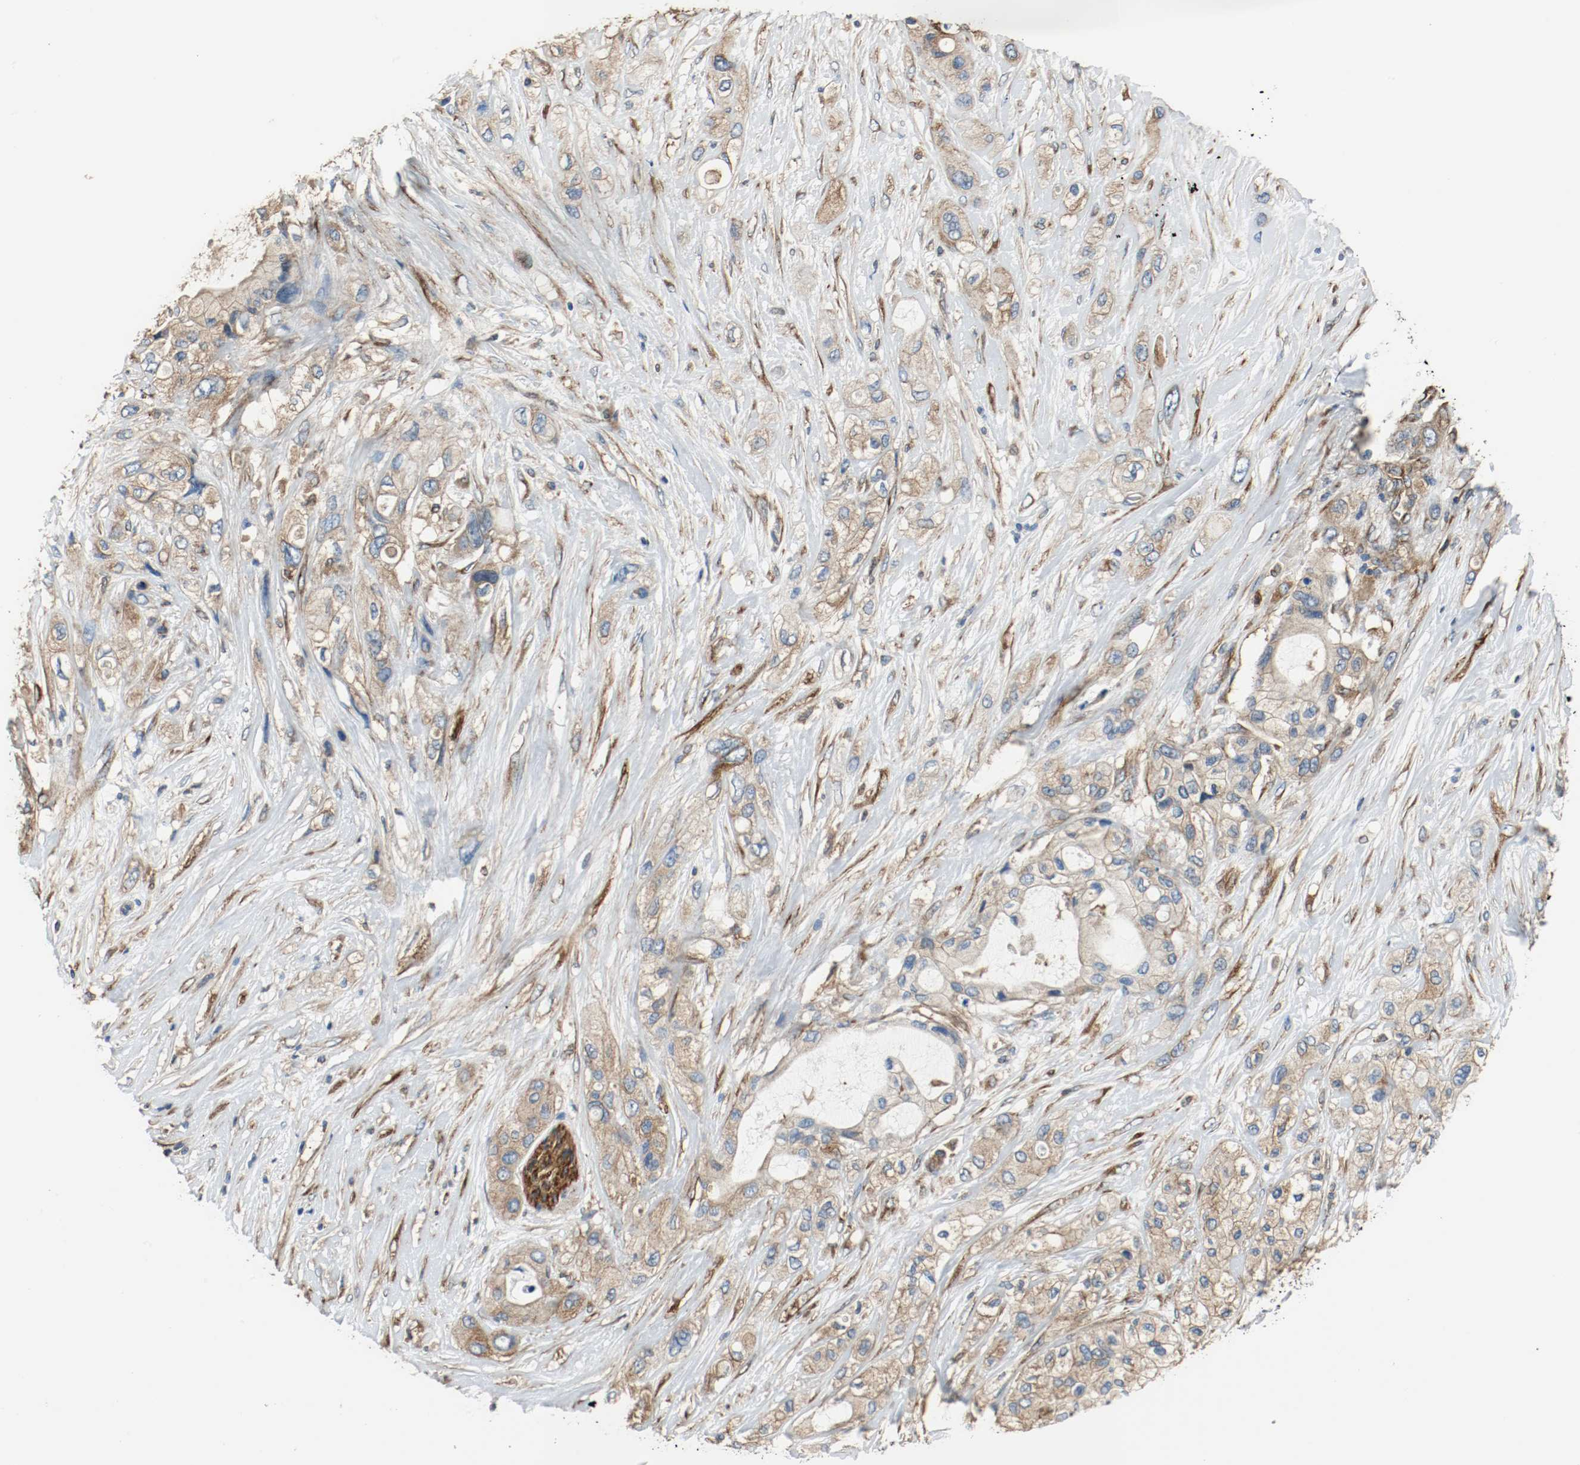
{"staining": {"intensity": "weak", "quantity": ">75%", "location": "cytoplasmic/membranous"}, "tissue": "pancreatic cancer", "cell_type": "Tumor cells", "image_type": "cancer", "snomed": [{"axis": "morphology", "description": "Adenocarcinoma, NOS"}, {"axis": "topography", "description": "Pancreas"}], "caption": "Immunohistochemistry (IHC) (DAB (3,3'-diaminobenzidine)) staining of adenocarcinoma (pancreatic) demonstrates weak cytoplasmic/membranous protein staining in about >75% of tumor cells. (DAB IHC with brightfield microscopy, high magnification).", "gene": "TUBA3D", "patient": {"sex": "female", "age": 59}}